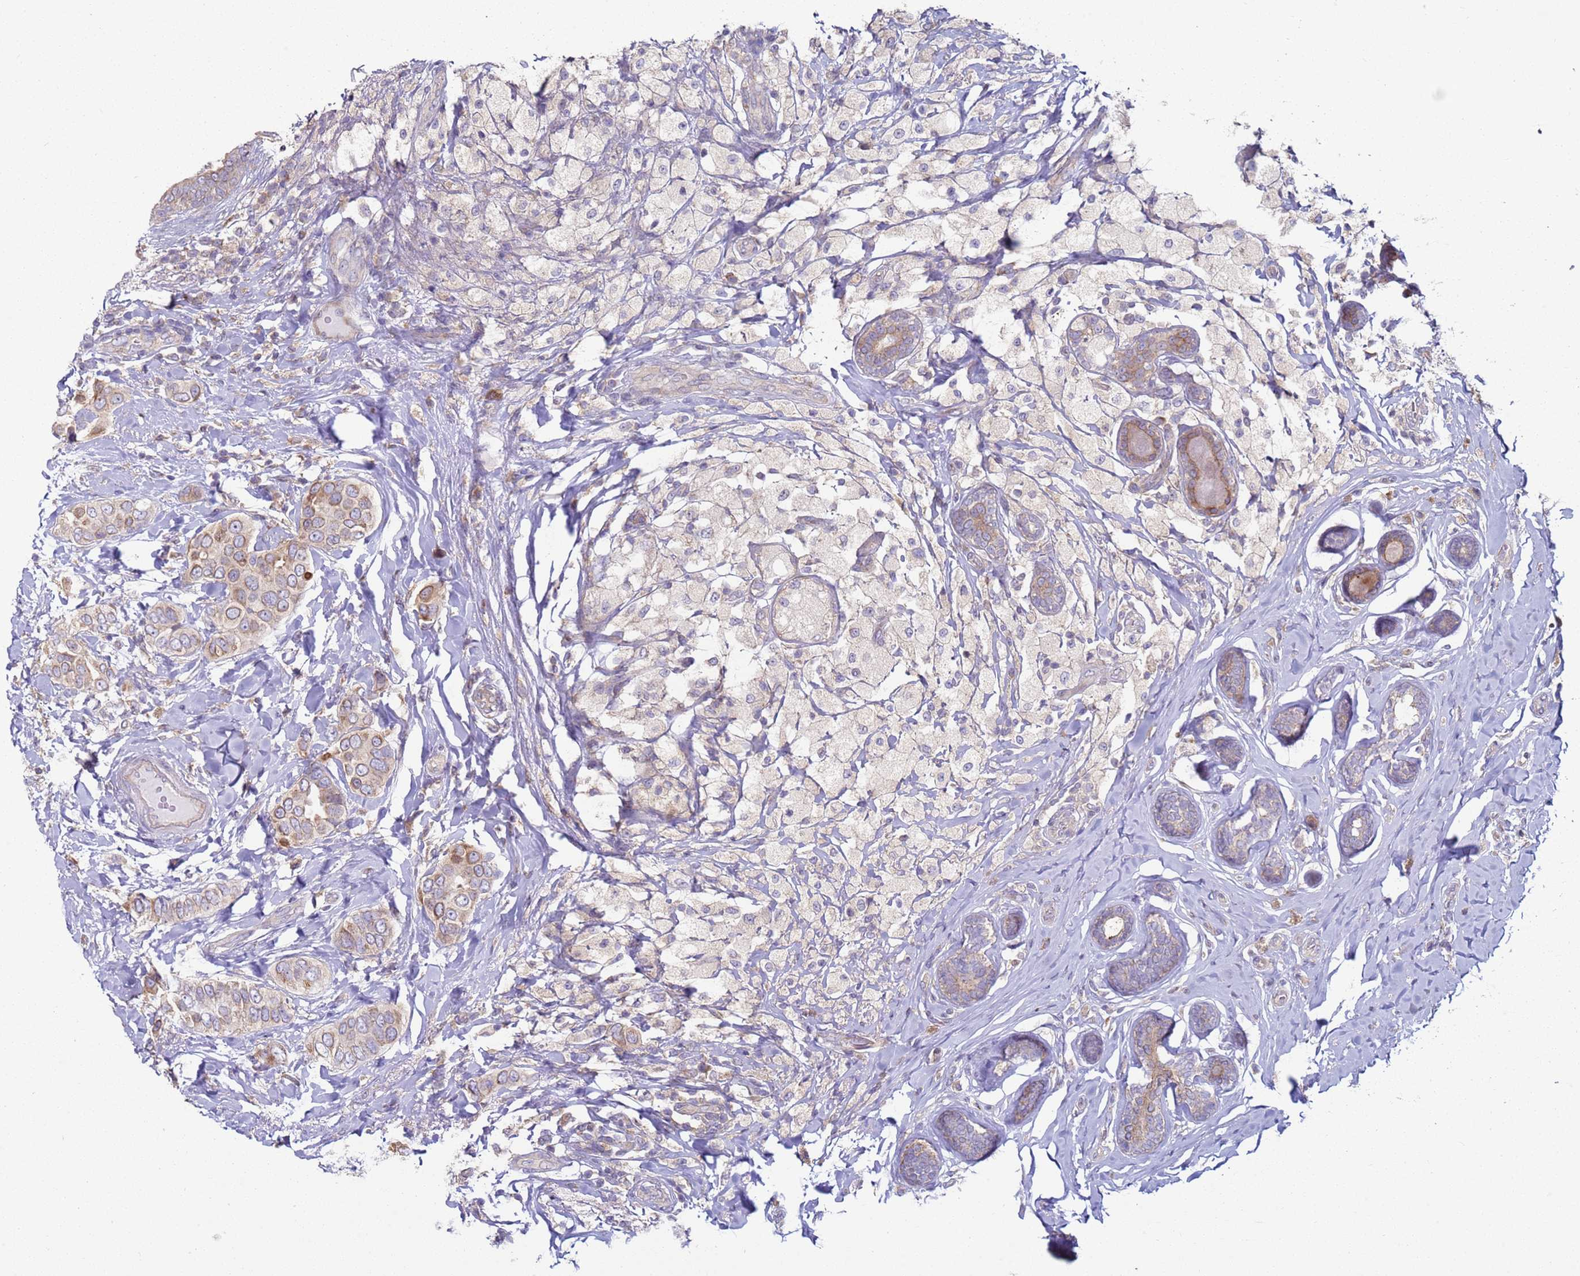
{"staining": {"intensity": "moderate", "quantity": "25%-75%", "location": "cytoplasmic/membranous"}, "tissue": "breast cancer", "cell_type": "Tumor cells", "image_type": "cancer", "snomed": [{"axis": "morphology", "description": "Lobular carcinoma"}, {"axis": "topography", "description": "Breast"}], "caption": "IHC histopathology image of neoplastic tissue: lobular carcinoma (breast) stained using IHC reveals medium levels of moderate protein expression localized specifically in the cytoplasmic/membranous of tumor cells, appearing as a cytoplasmic/membranous brown color.", "gene": "DIP2B", "patient": {"sex": "female", "age": 51}}